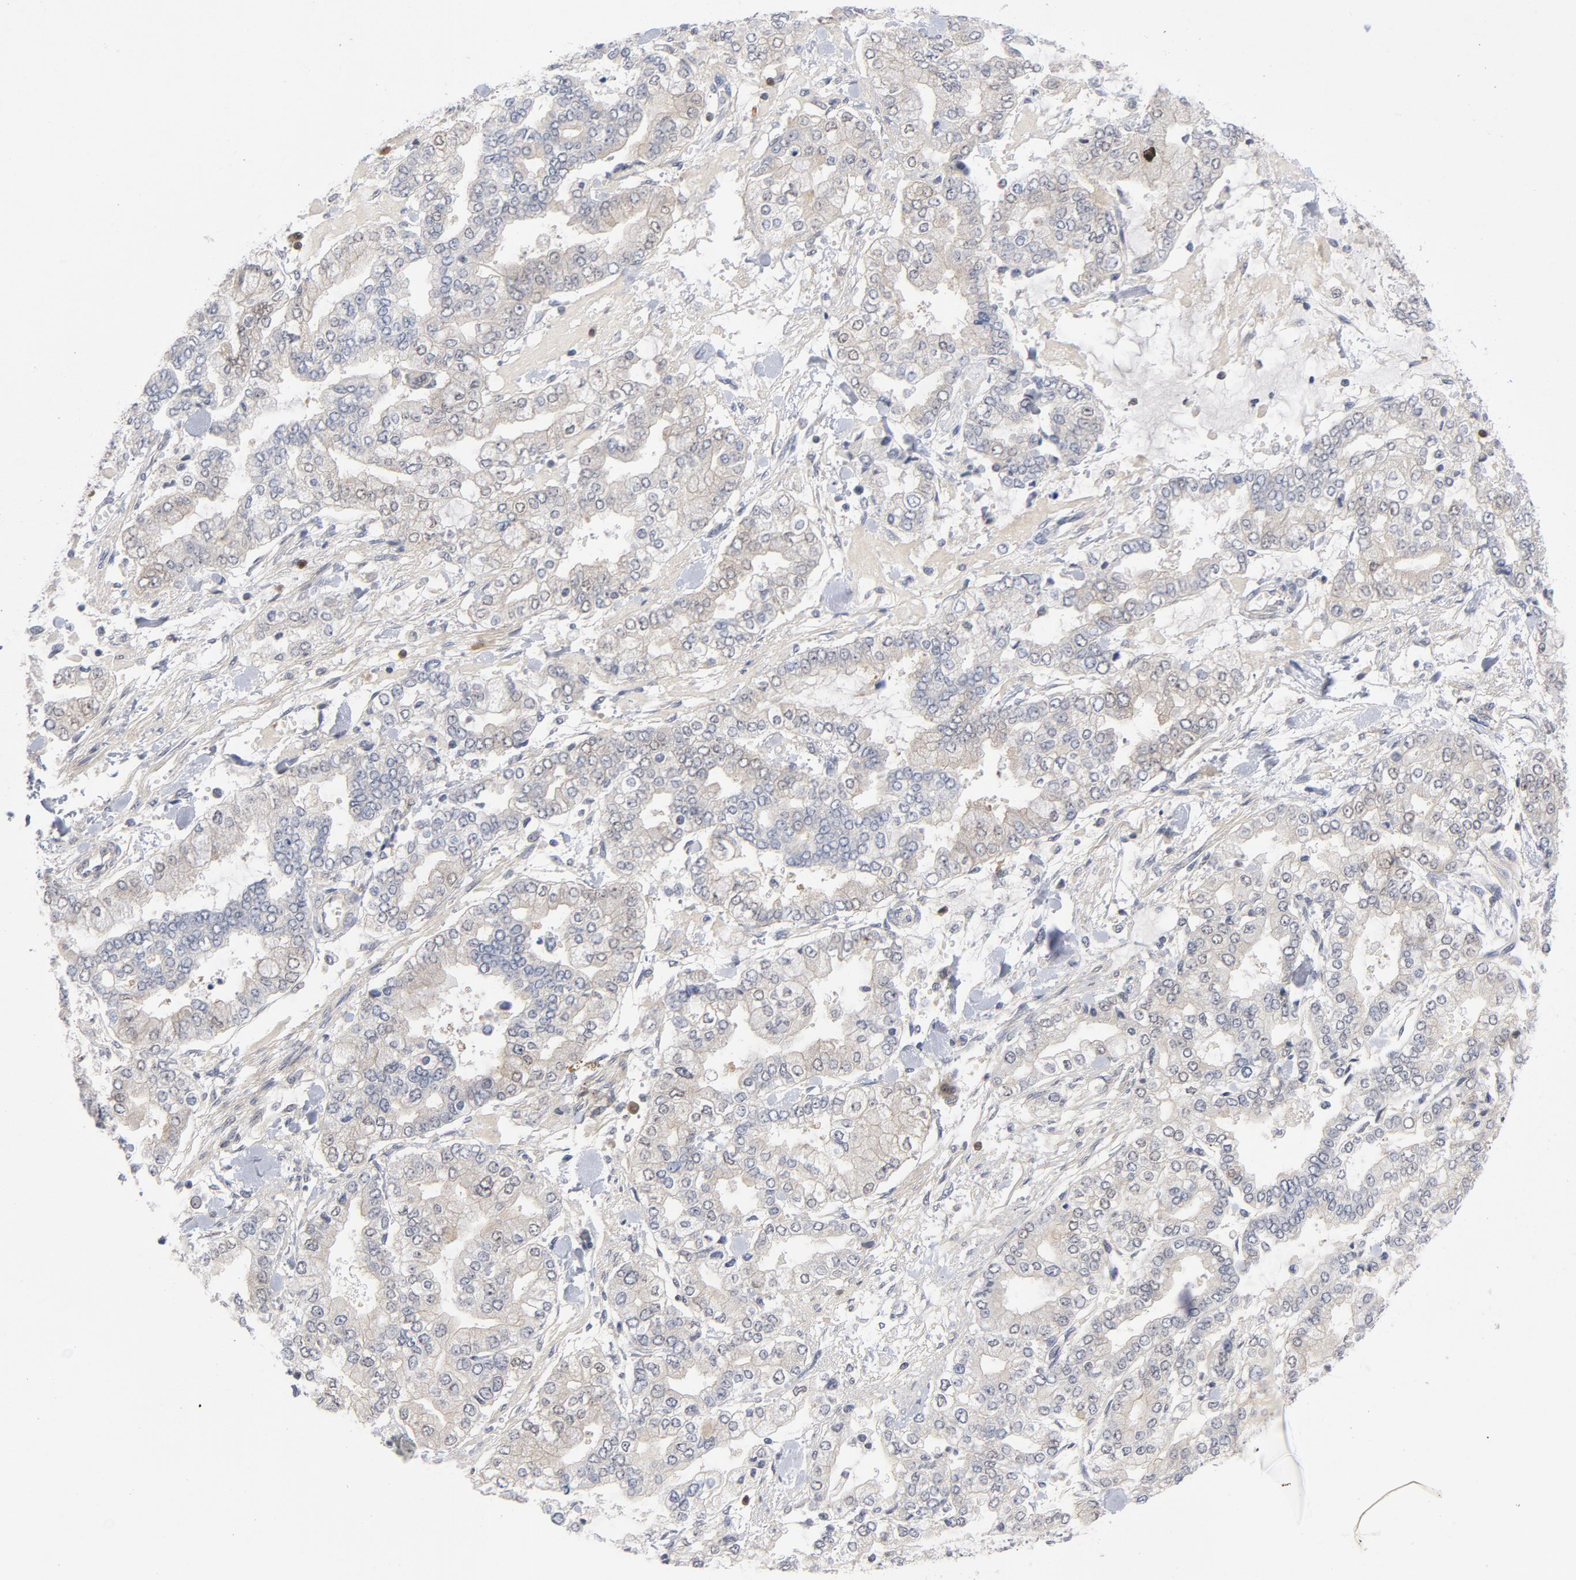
{"staining": {"intensity": "negative", "quantity": "none", "location": "none"}, "tissue": "stomach cancer", "cell_type": "Tumor cells", "image_type": "cancer", "snomed": [{"axis": "morphology", "description": "Normal tissue, NOS"}, {"axis": "morphology", "description": "Adenocarcinoma, NOS"}, {"axis": "topography", "description": "Stomach, upper"}, {"axis": "topography", "description": "Stomach"}], "caption": "Histopathology image shows no significant protein positivity in tumor cells of stomach cancer. (DAB (3,3'-diaminobenzidine) IHC with hematoxylin counter stain).", "gene": "TRADD", "patient": {"sex": "male", "age": 76}}